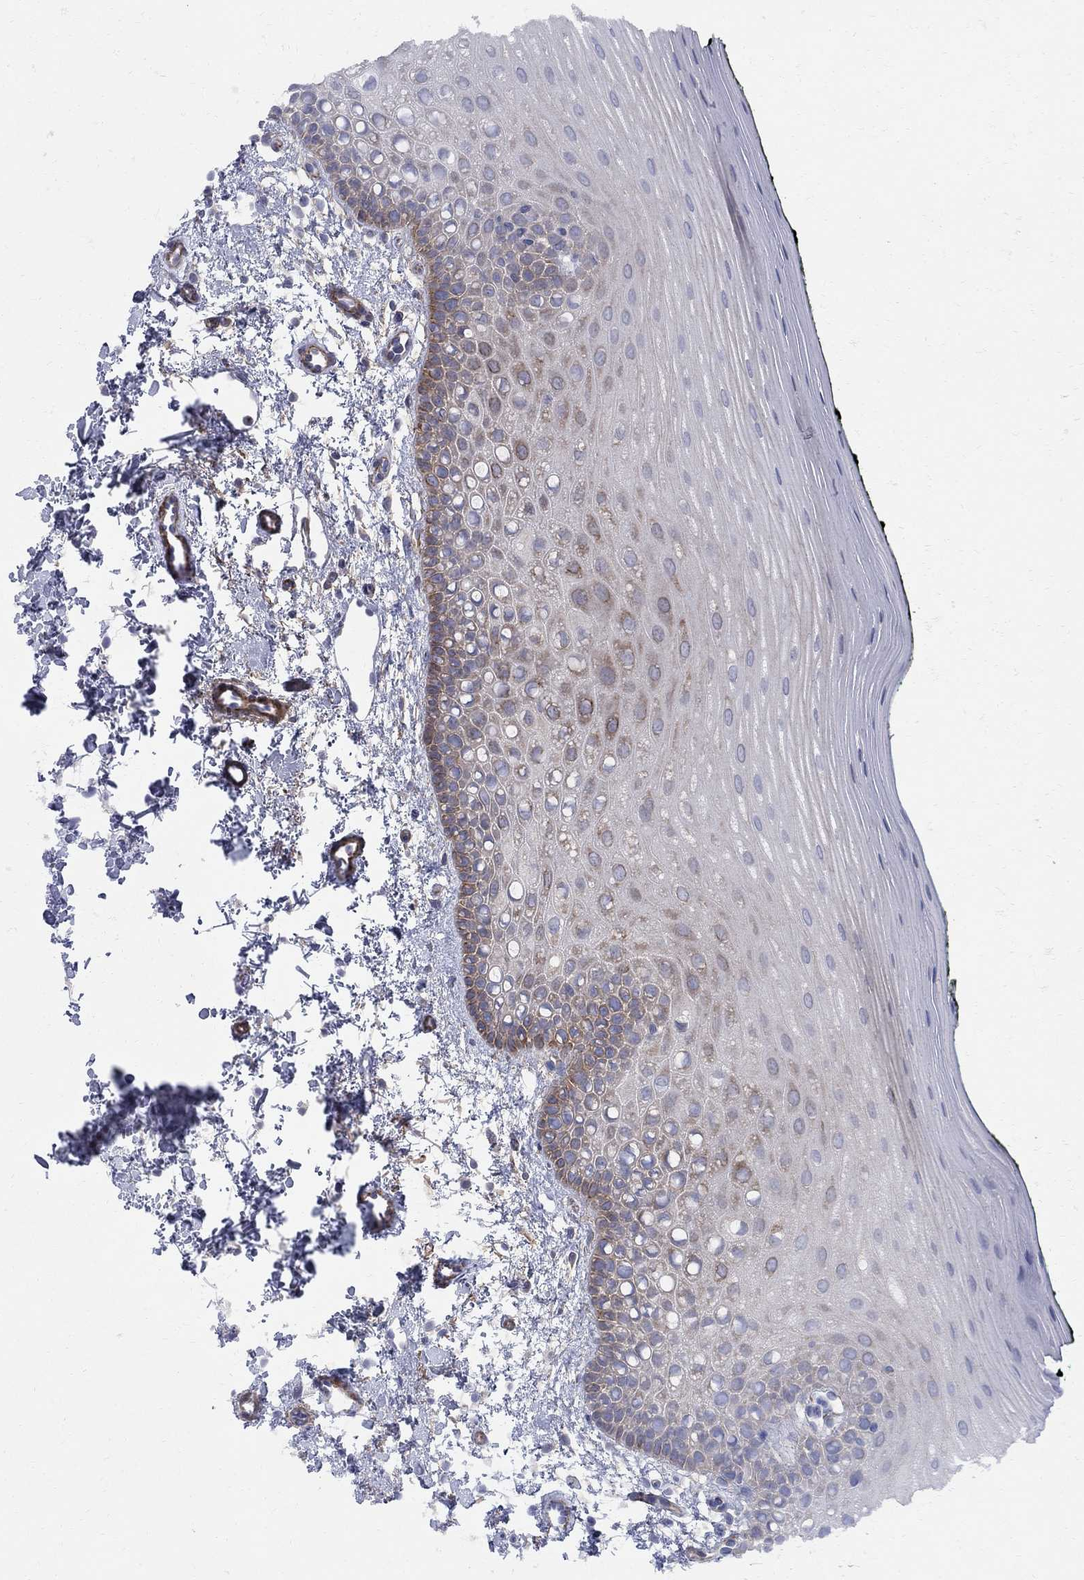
{"staining": {"intensity": "moderate", "quantity": "<25%", "location": "cytoplasmic/membranous"}, "tissue": "oral mucosa", "cell_type": "Squamous epithelial cells", "image_type": "normal", "snomed": [{"axis": "morphology", "description": "Normal tissue, NOS"}, {"axis": "topography", "description": "Oral tissue"}], "caption": "There is low levels of moderate cytoplasmic/membranous positivity in squamous epithelial cells of unremarkable oral mucosa, as demonstrated by immunohistochemical staining (brown color).", "gene": "SEPTIN8", "patient": {"sex": "female", "age": 78}}